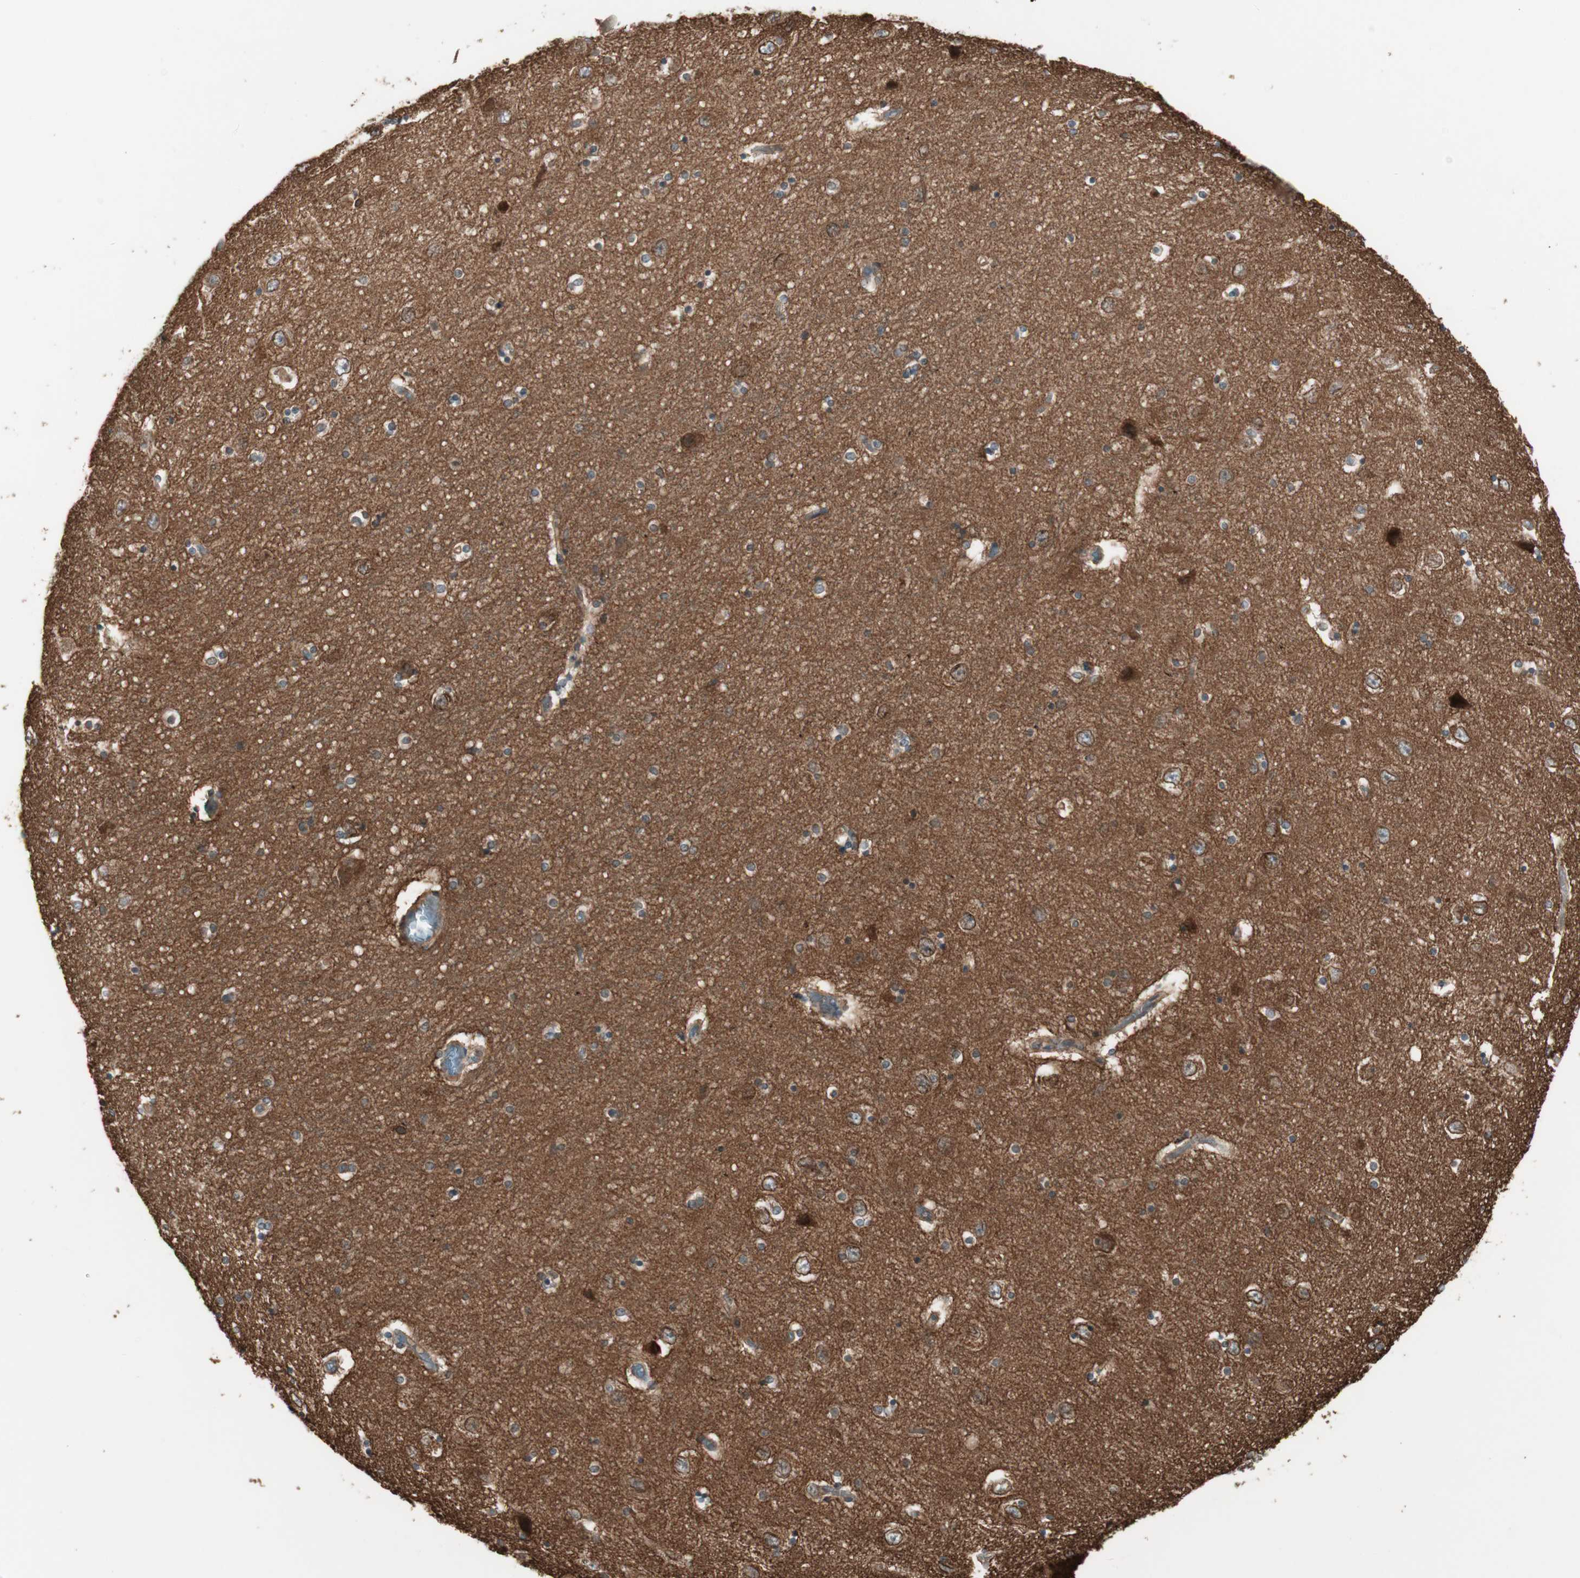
{"staining": {"intensity": "moderate", "quantity": "25%-75%", "location": "cytoplasmic/membranous"}, "tissue": "hippocampus", "cell_type": "Glial cells", "image_type": "normal", "snomed": [{"axis": "morphology", "description": "Normal tissue, NOS"}, {"axis": "topography", "description": "Hippocampus"}], "caption": "Hippocampus stained with DAB (3,3'-diaminobenzidine) immunohistochemistry exhibits medium levels of moderate cytoplasmic/membranous staining in about 25%-75% of glial cells. The protein of interest is shown in brown color, while the nuclei are stained blue.", "gene": "ATP6AP2", "patient": {"sex": "female", "age": 54}}